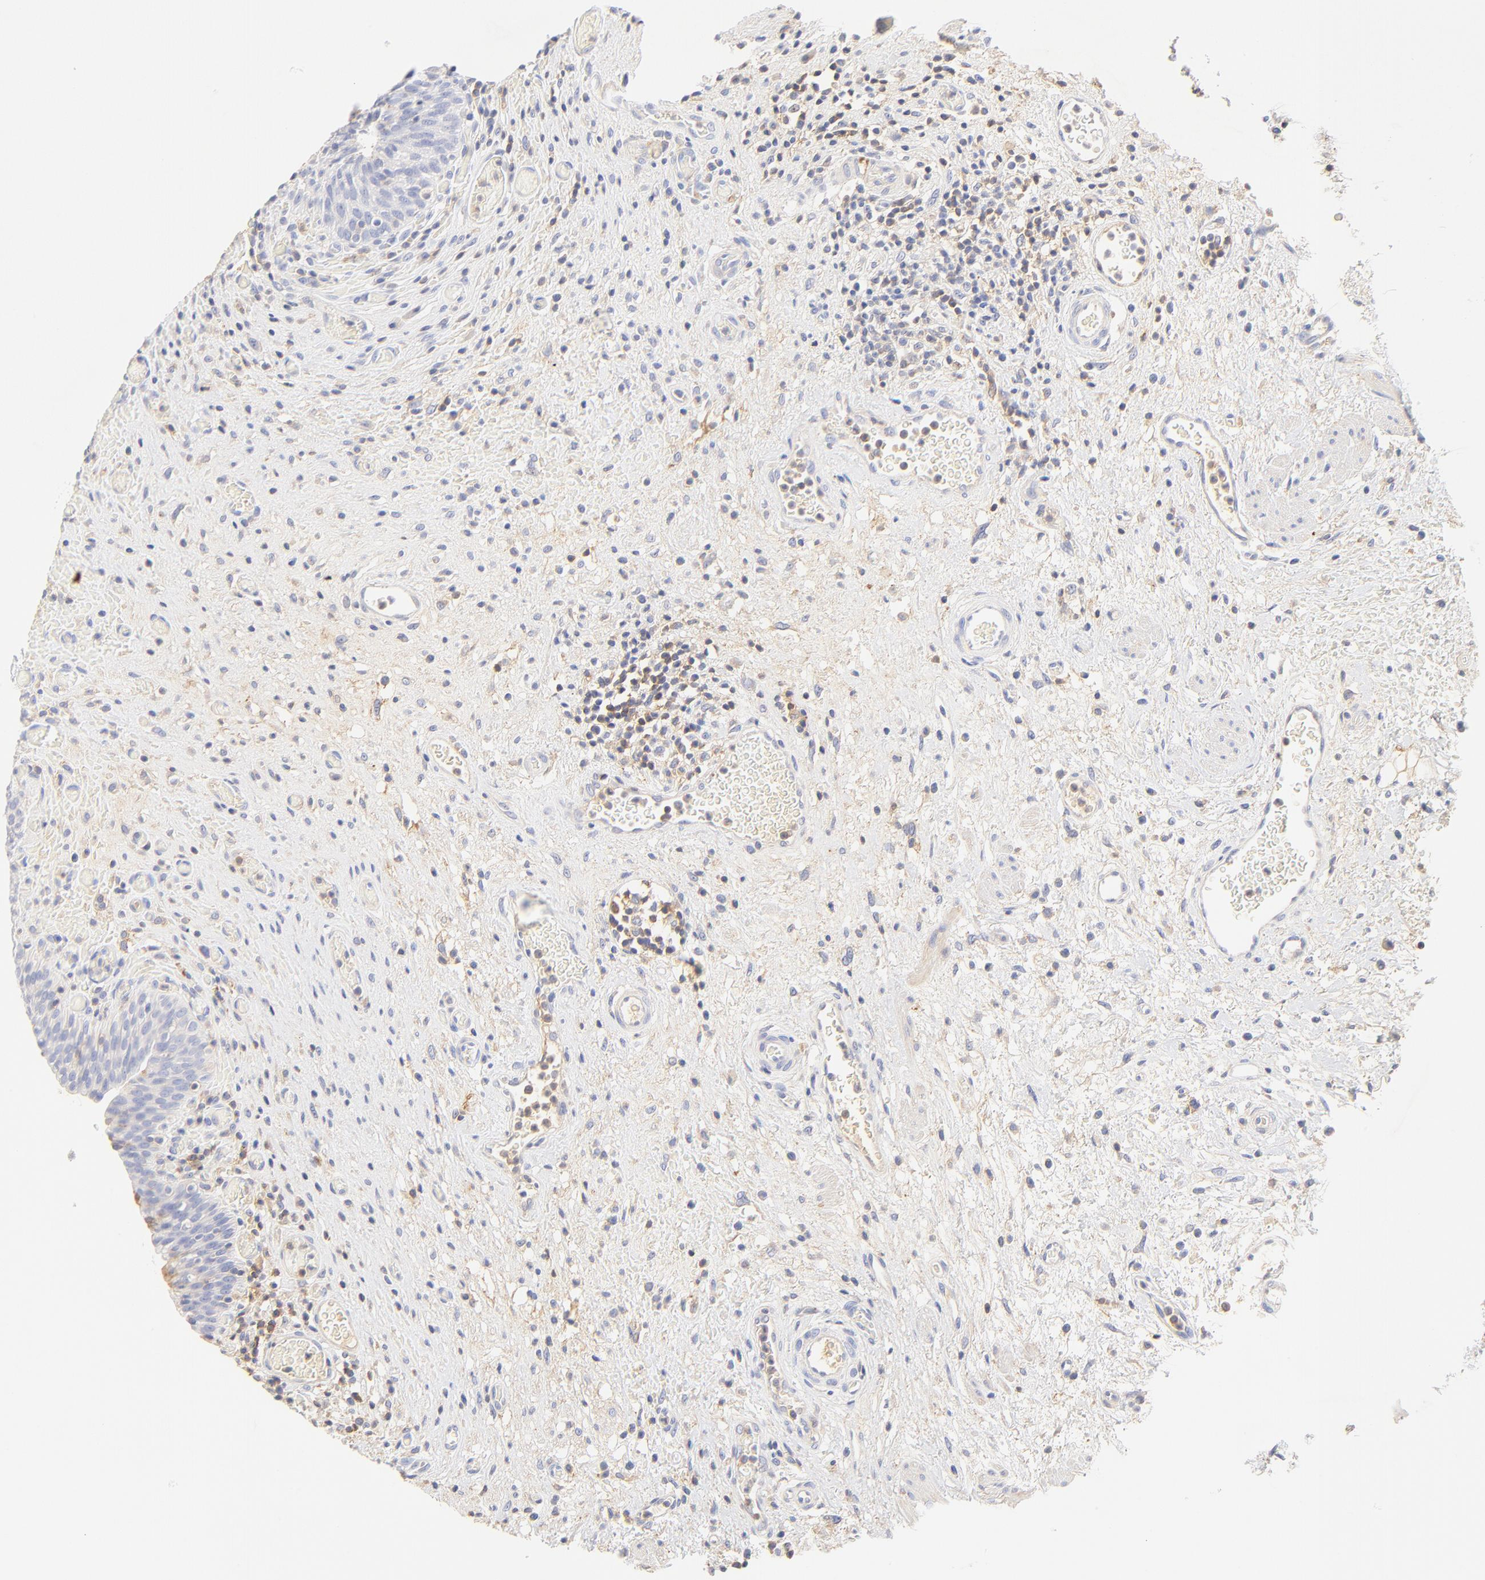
{"staining": {"intensity": "negative", "quantity": "none", "location": "none"}, "tissue": "urinary bladder", "cell_type": "Urothelial cells", "image_type": "normal", "snomed": [{"axis": "morphology", "description": "Normal tissue, NOS"}, {"axis": "morphology", "description": "Urothelial carcinoma, High grade"}, {"axis": "topography", "description": "Urinary bladder"}], "caption": "The photomicrograph demonstrates no significant staining in urothelial cells of urinary bladder. (Immunohistochemistry (ihc), brightfield microscopy, high magnification).", "gene": "MDGA2", "patient": {"sex": "male", "age": 51}}